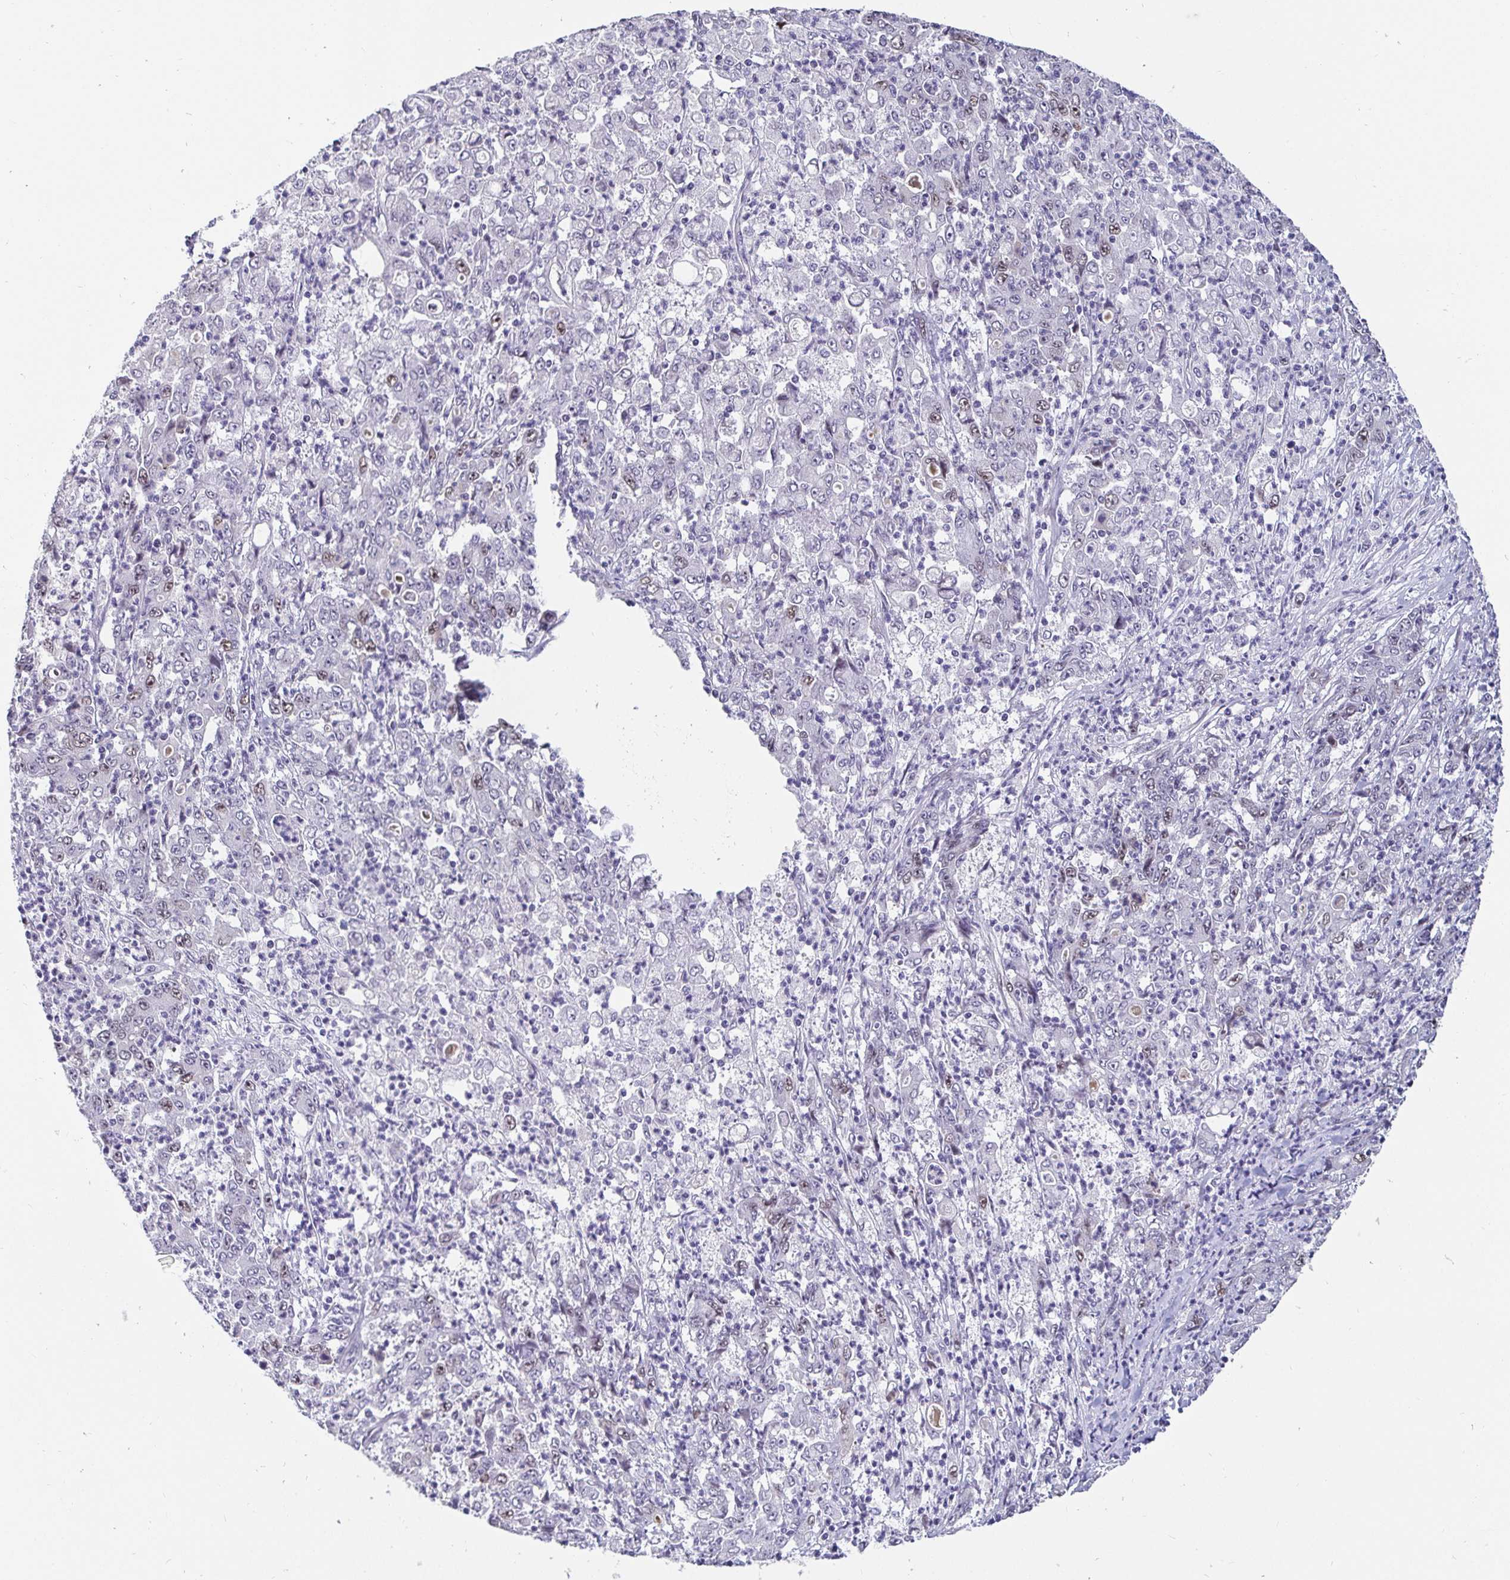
{"staining": {"intensity": "moderate", "quantity": "<25%", "location": "nuclear"}, "tissue": "stomach cancer", "cell_type": "Tumor cells", "image_type": "cancer", "snomed": [{"axis": "morphology", "description": "Adenocarcinoma, NOS"}, {"axis": "topography", "description": "Stomach, lower"}], "caption": "Tumor cells demonstrate low levels of moderate nuclear expression in about <25% of cells in human adenocarcinoma (stomach).", "gene": "ANLN", "patient": {"sex": "female", "age": 71}}